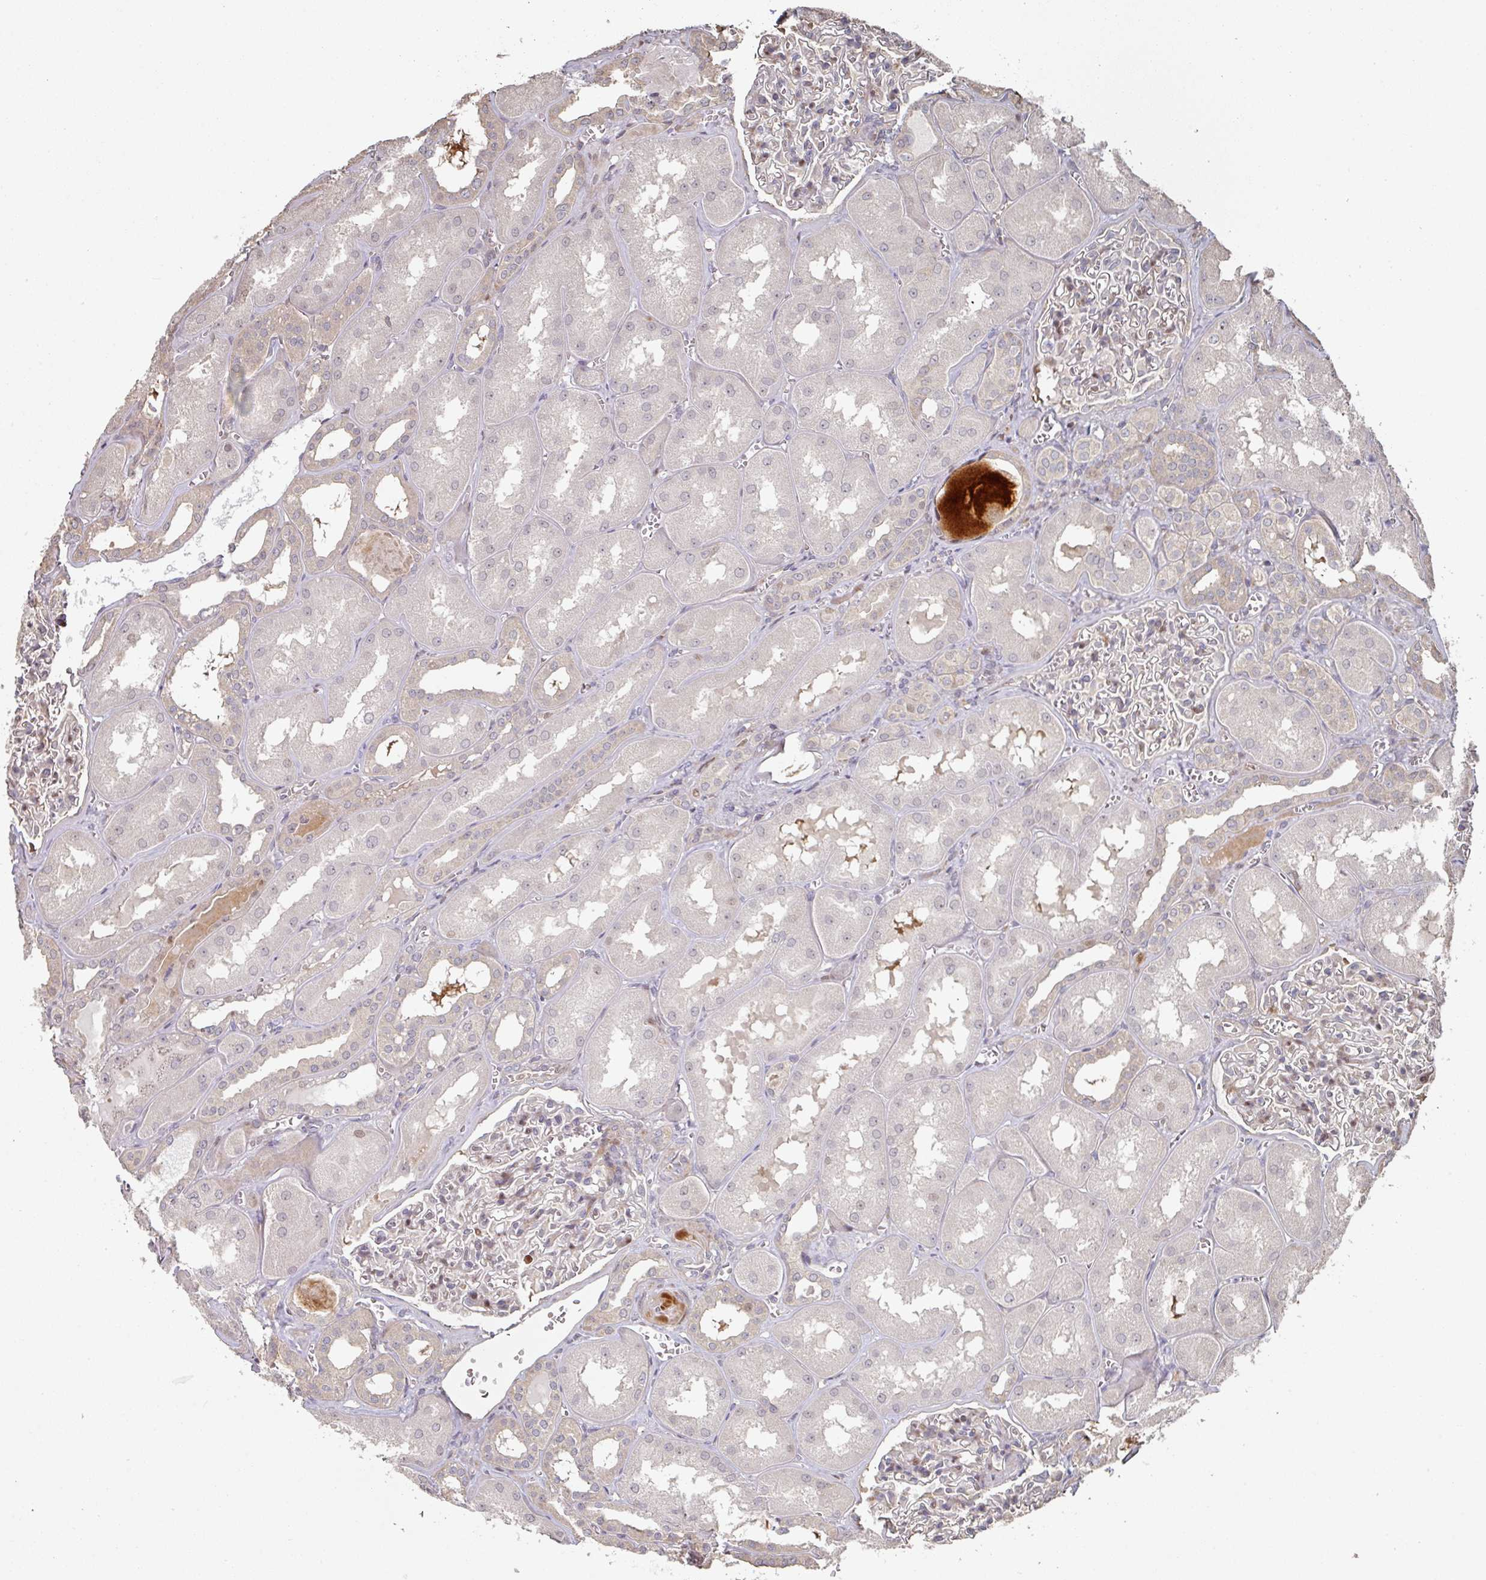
{"staining": {"intensity": "moderate", "quantity": "<25%", "location": "cytoplasmic/membranous"}, "tissue": "kidney", "cell_type": "Cells in glomeruli", "image_type": "normal", "snomed": [{"axis": "morphology", "description": "Normal tissue, NOS"}, {"axis": "topography", "description": "Kidney"}], "caption": "DAB immunohistochemical staining of unremarkable kidney shows moderate cytoplasmic/membranous protein expression in approximately <25% of cells in glomeruli.", "gene": "CA7", "patient": {"sex": "male", "age": 61}}